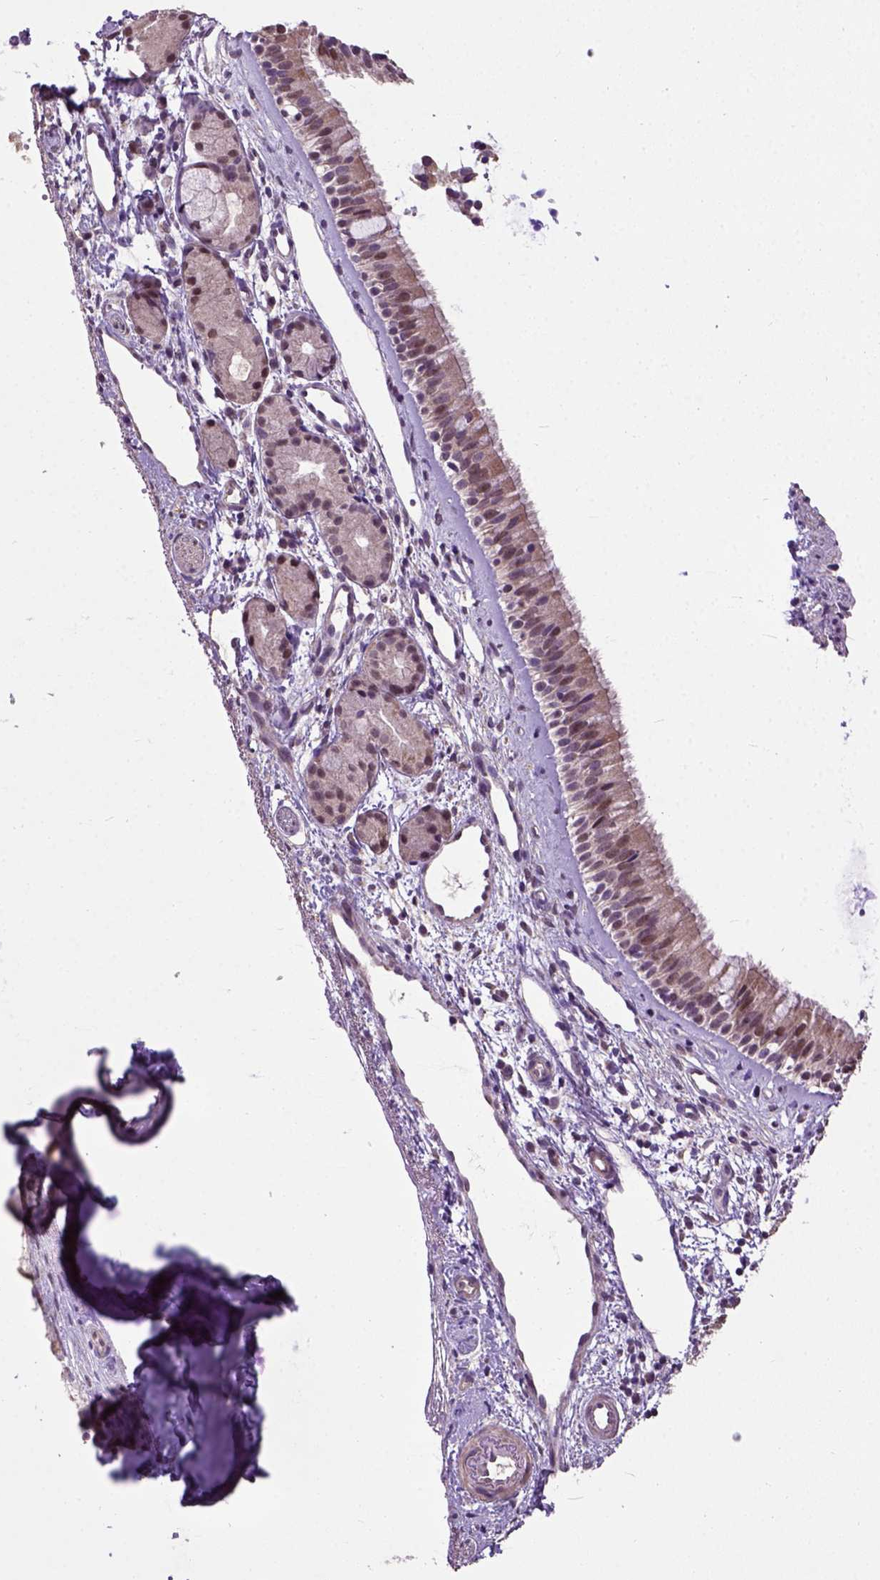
{"staining": {"intensity": "moderate", "quantity": ">75%", "location": "cytoplasmic/membranous,nuclear"}, "tissue": "nasopharynx", "cell_type": "Respiratory epithelial cells", "image_type": "normal", "snomed": [{"axis": "morphology", "description": "Normal tissue, NOS"}, {"axis": "topography", "description": "Nasopharynx"}], "caption": "Human nasopharynx stained for a protein (brown) shows moderate cytoplasmic/membranous,nuclear positive expression in approximately >75% of respiratory epithelial cells.", "gene": "UBA3", "patient": {"sex": "female", "age": 52}}